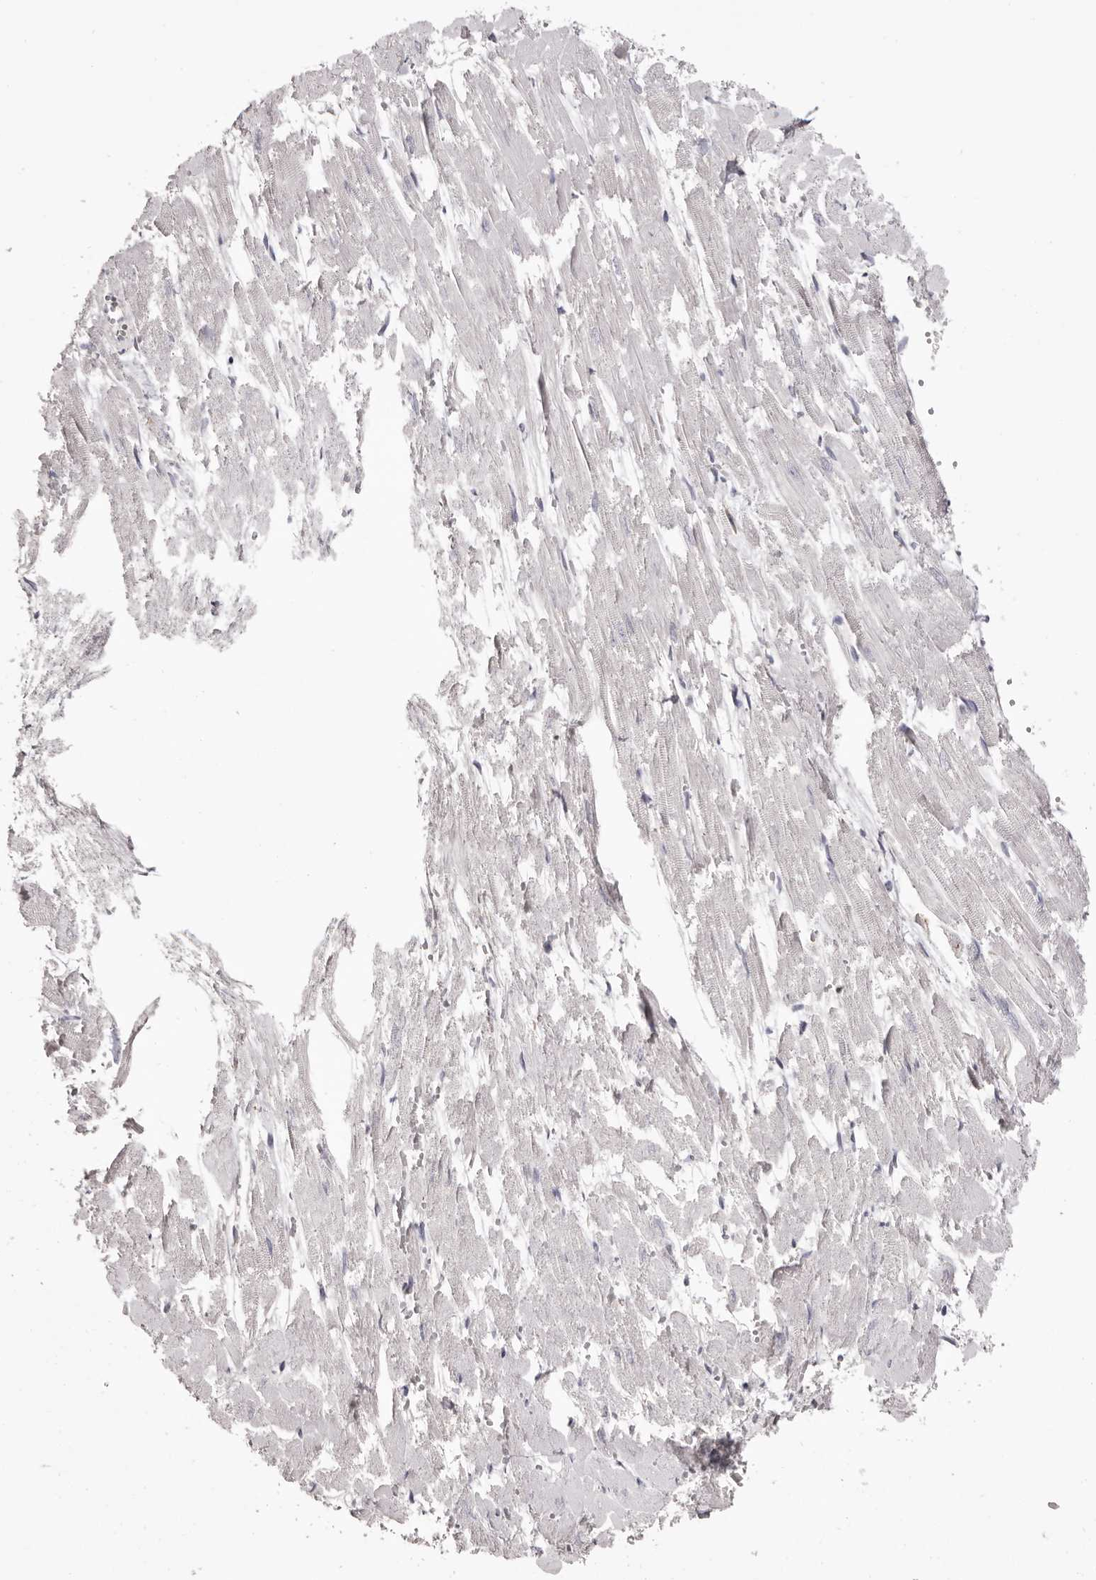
{"staining": {"intensity": "negative", "quantity": "none", "location": "none"}, "tissue": "heart muscle", "cell_type": "Cardiomyocytes", "image_type": "normal", "snomed": [{"axis": "morphology", "description": "Normal tissue, NOS"}, {"axis": "topography", "description": "Heart"}], "caption": "This histopathology image is of normal heart muscle stained with immunohistochemistry to label a protein in brown with the nuclei are counter-stained blue. There is no positivity in cardiomyocytes. (Immunohistochemistry (ihc), brightfield microscopy, high magnification).", "gene": "PIGX", "patient": {"sex": "male", "age": 54}}